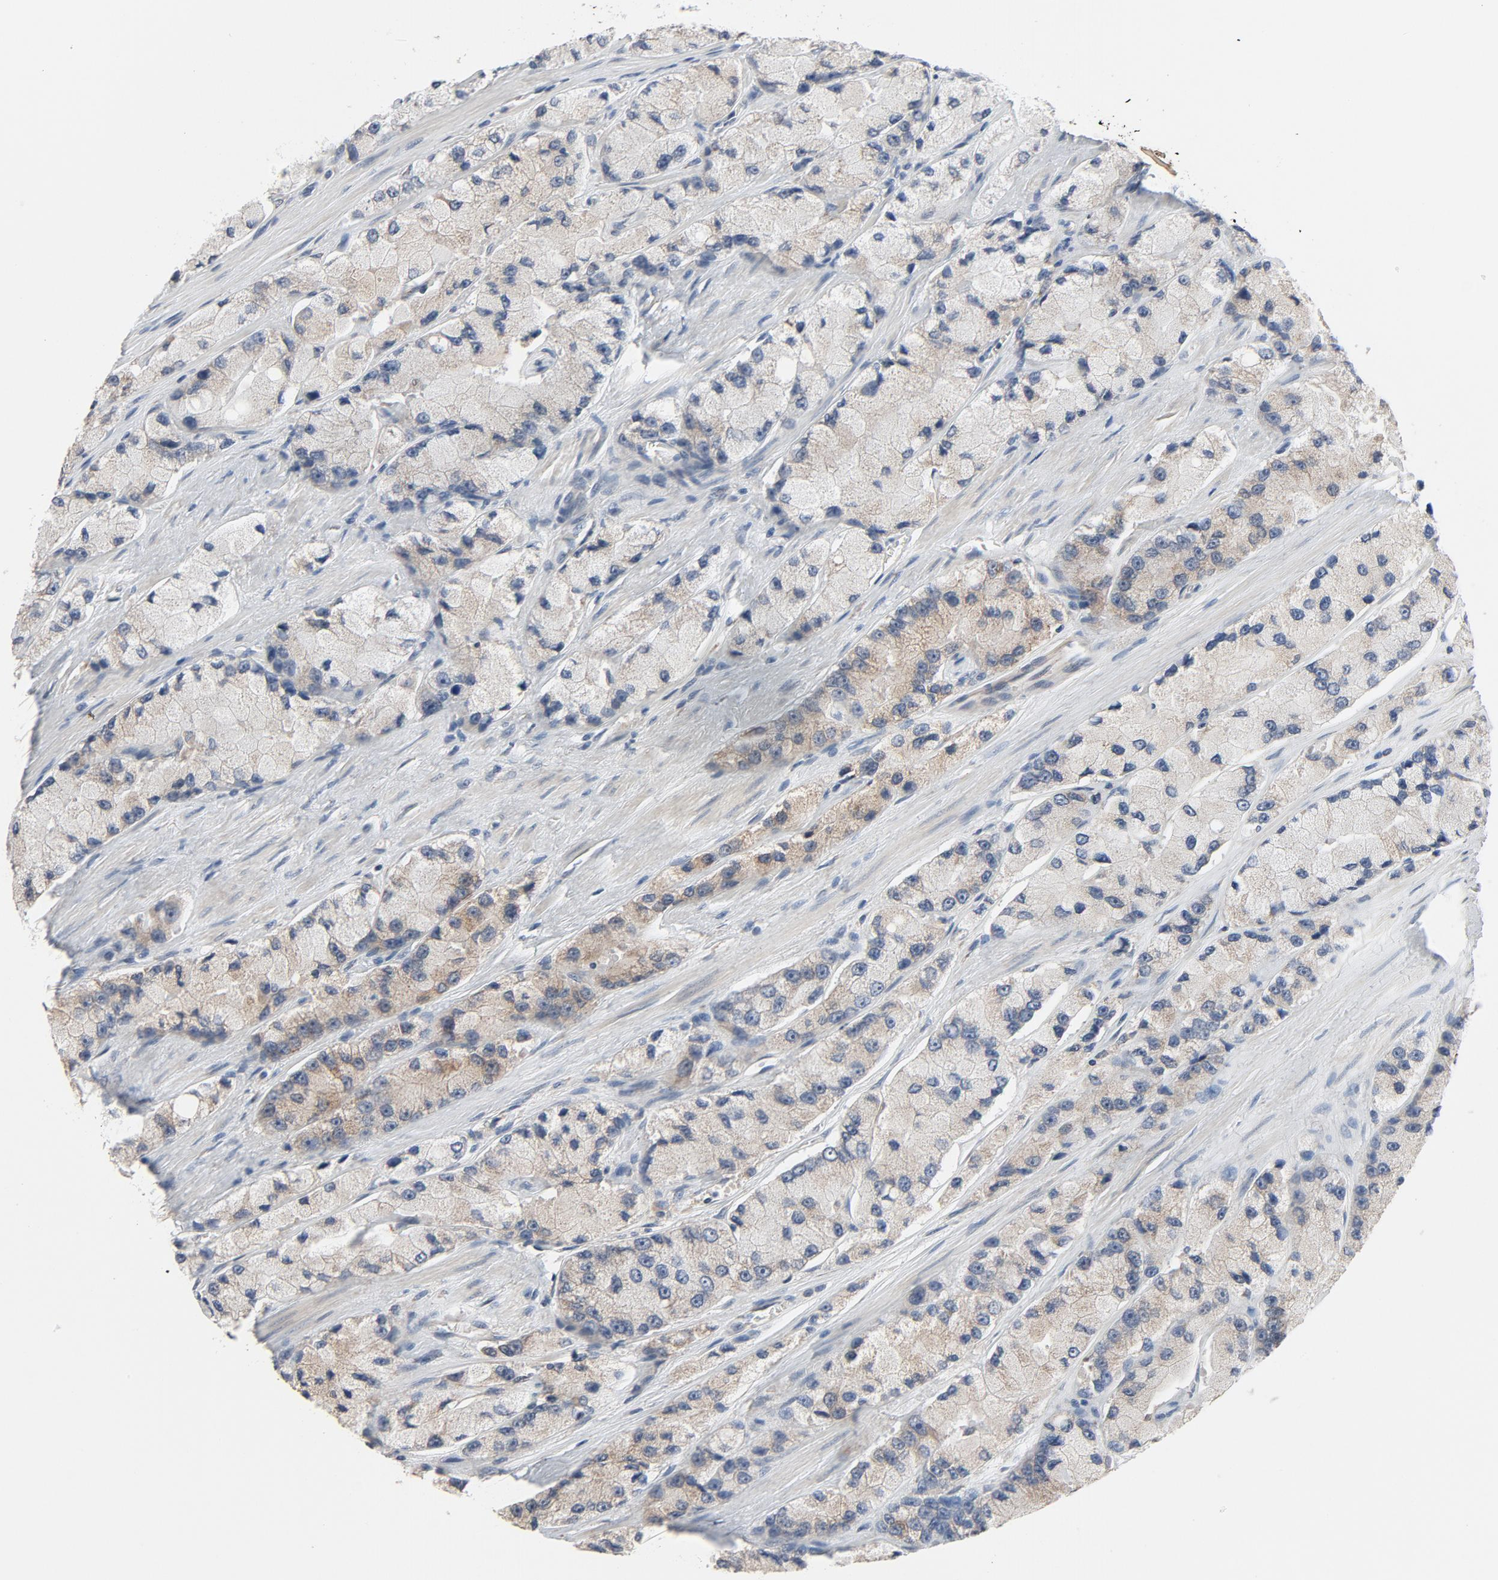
{"staining": {"intensity": "weak", "quantity": "25%-75%", "location": "cytoplasmic/membranous"}, "tissue": "prostate cancer", "cell_type": "Tumor cells", "image_type": "cancer", "snomed": [{"axis": "morphology", "description": "Adenocarcinoma, High grade"}, {"axis": "topography", "description": "Prostate"}], "caption": "Protein expression analysis of prostate cancer (adenocarcinoma (high-grade)) exhibits weak cytoplasmic/membranous staining in approximately 25%-75% of tumor cells.", "gene": "TLR4", "patient": {"sex": "male", "age": 58}}